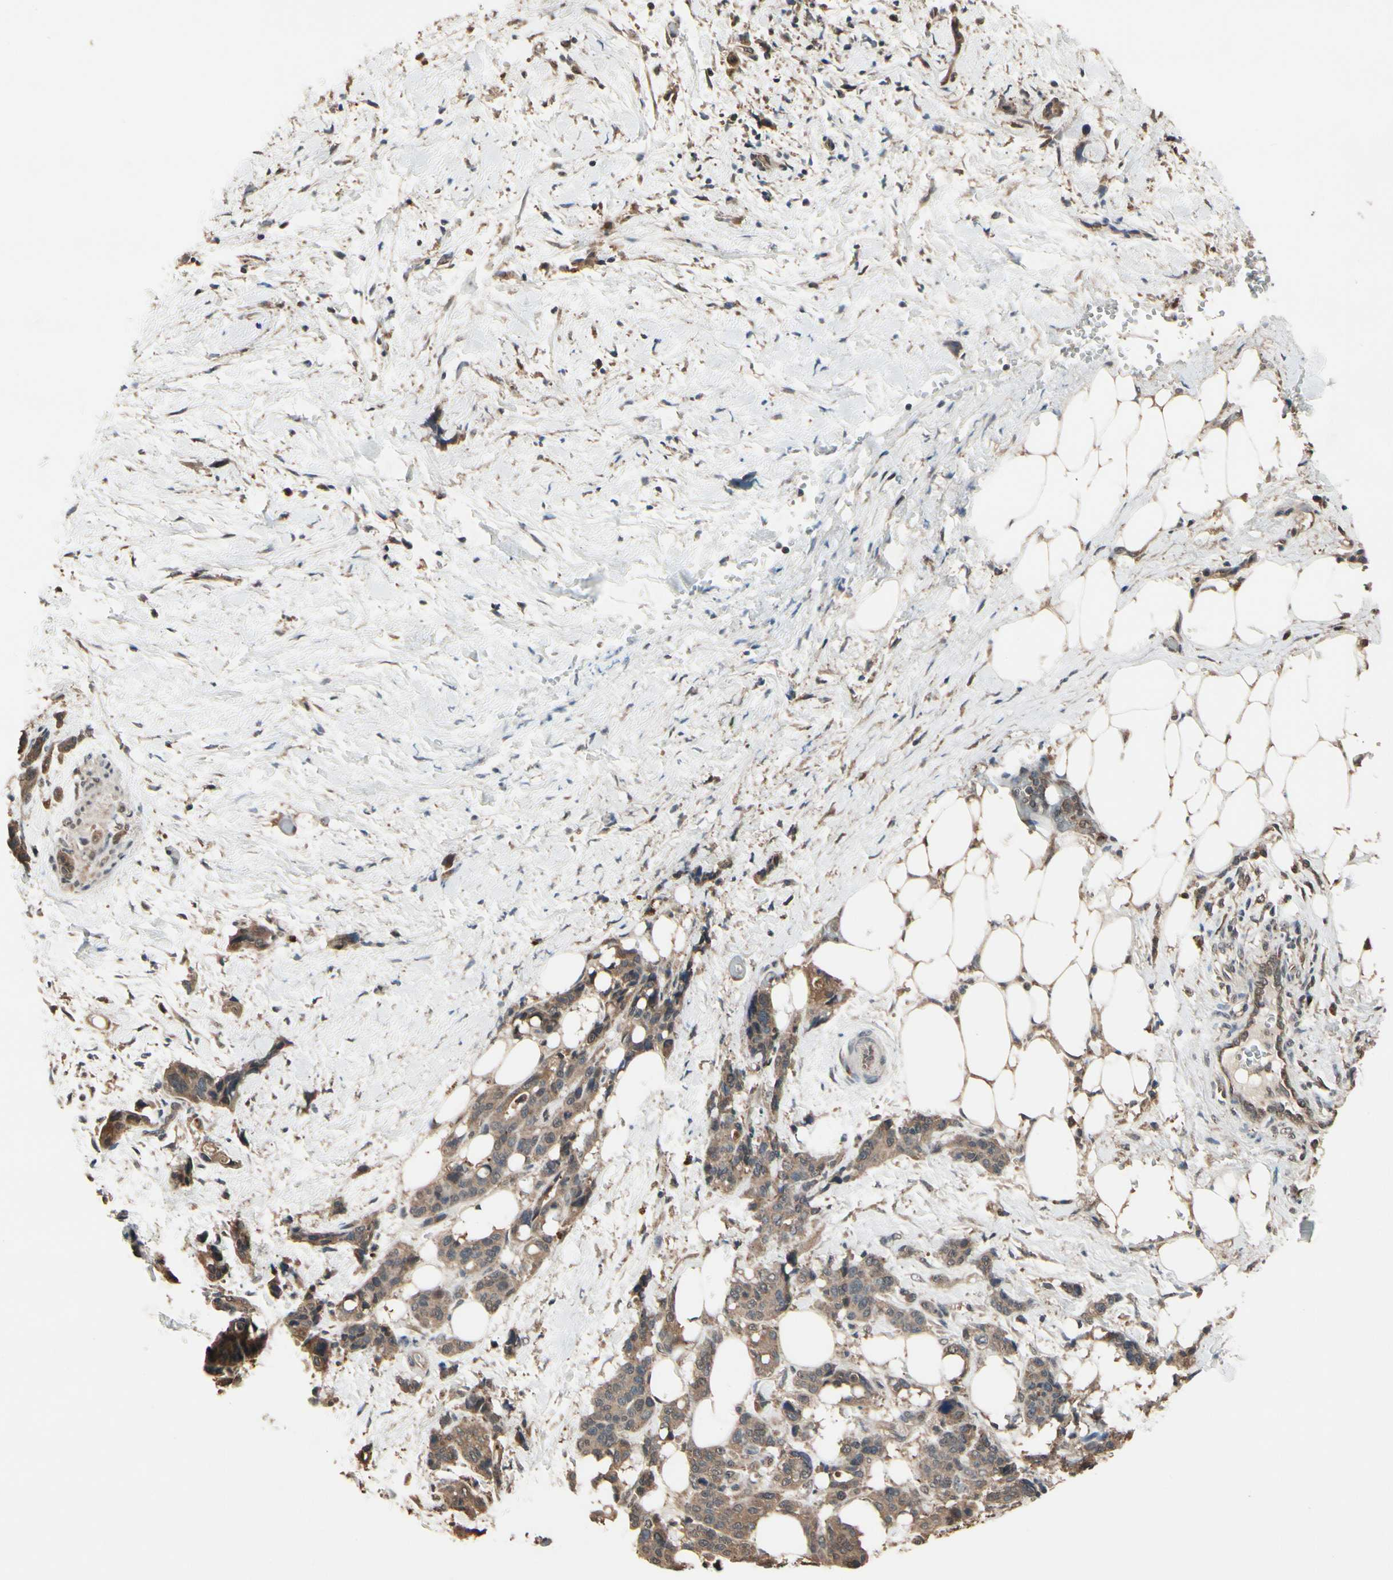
{"staining": {"intensity": "moderate", "quantity": ">75%", "location": "cytoplasmic/membranous"}, "tissue": "pancreatic cancer", "cell_type": "Tumor cells", "image_type": "cancer", "snomed": [{"axis": "morphology", "description": "Adenocarcinoma, NOS"}, {"axis": "topography", "description": "Pancreas"}], "caption": "Immunohistochemistry of pancreatic cancer (adenocarcinoma) exhibits medium levels of moderate cytoplasmic/membranous positivity in approximately >75% of tumor cells.", "gene": "PNPLA7", "patient": {"sex": "male", "age": 46}}